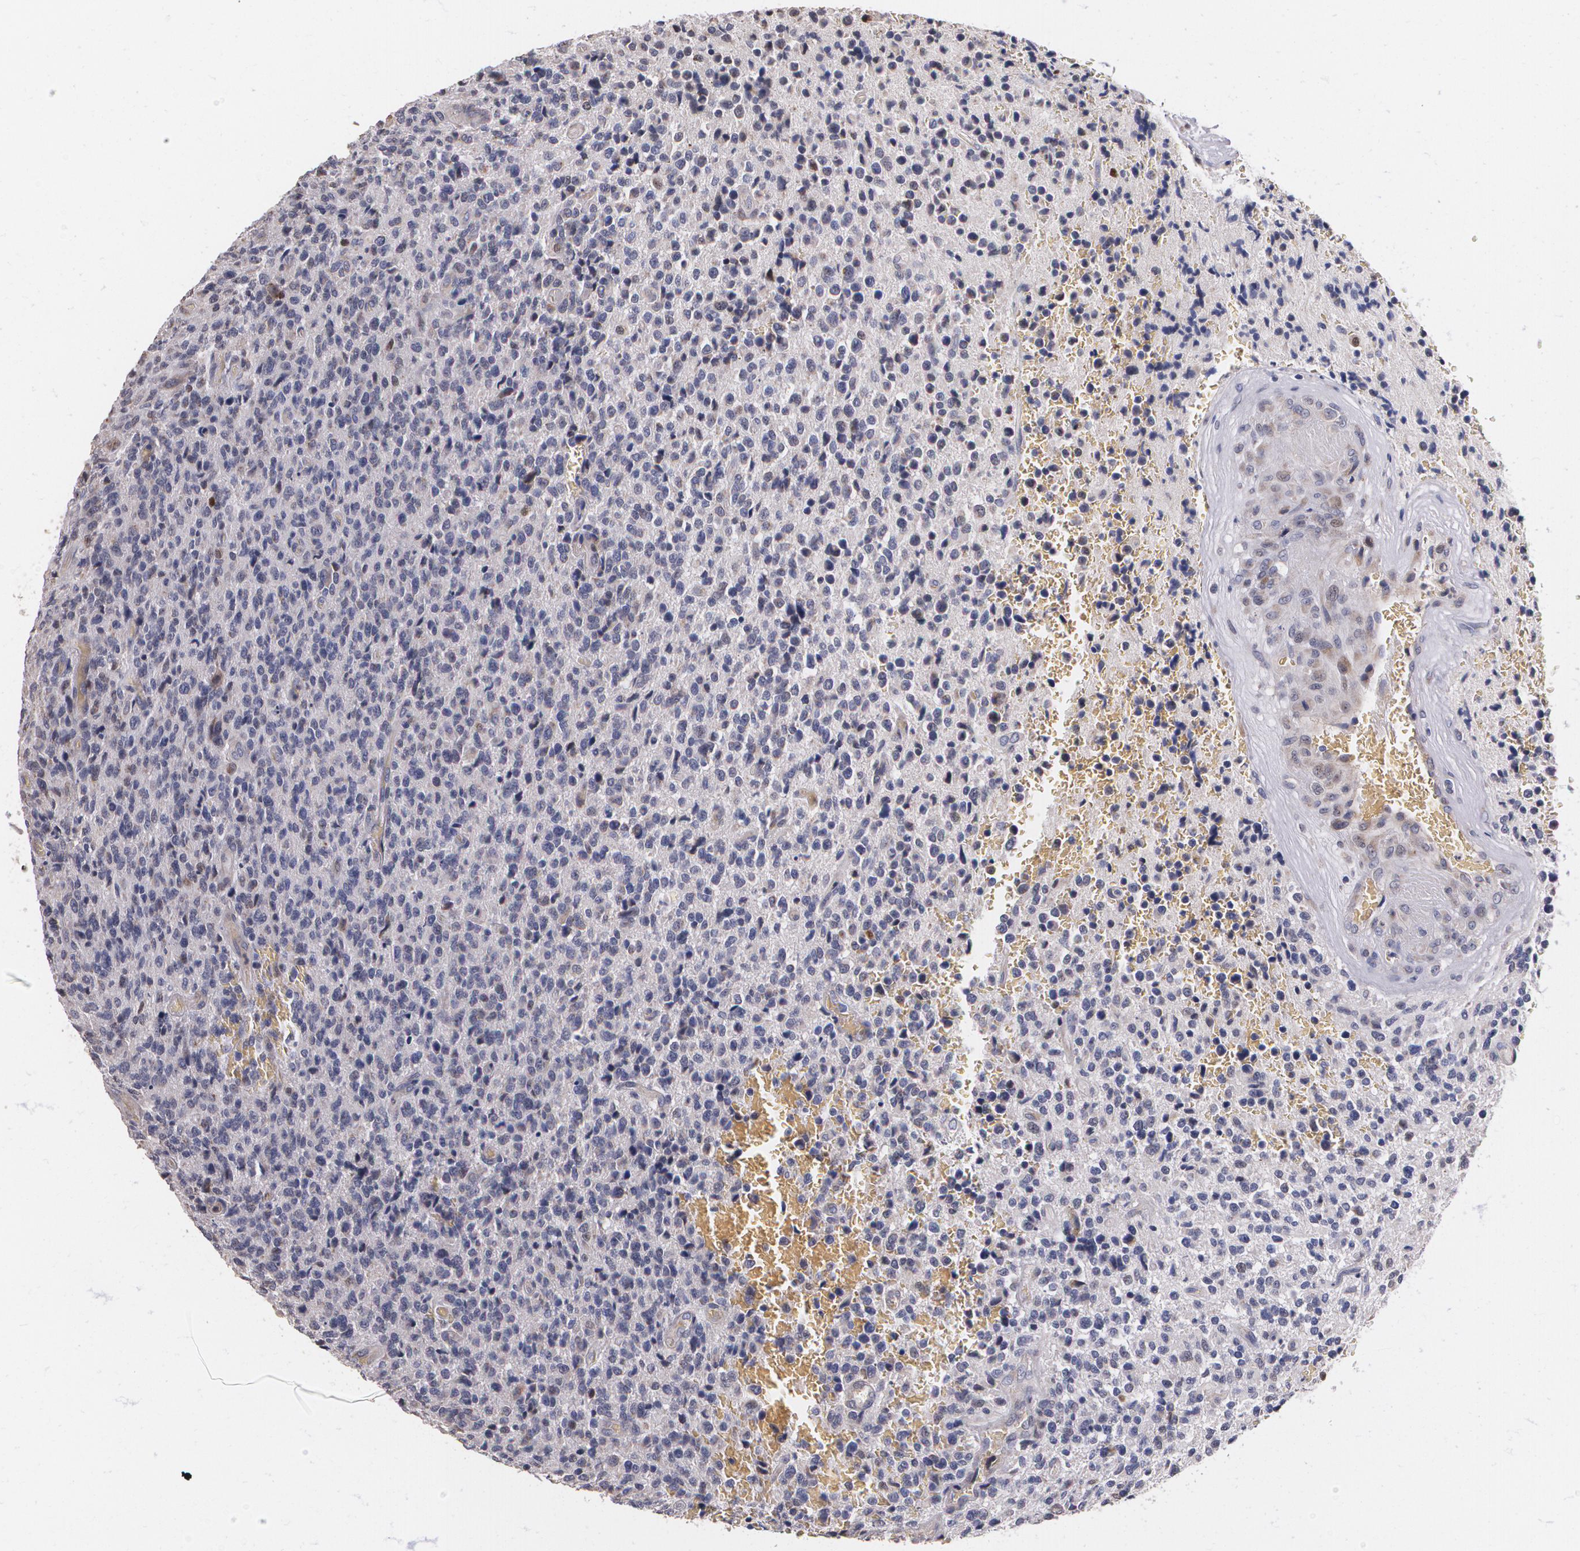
{"staining": {"intensity": "weak", "quantity": "<25%", "location": "cytoplasmic/membranous"}, "tissue": "glioma", "cell_type": "Tumor cells", "image_type": "cancer", "snomed": [{"axis": "morphology", "description": "Glioma, malignant, High grade"}, {"axis": "topography", "description": "Brain"}], "caption": "This is an immunohistochemistry micrograph of malignant high-grade glioma. There is no positivity in tumor cells.", "gene": "ATF3", "patient": {"sex": "male", "age": 36}}